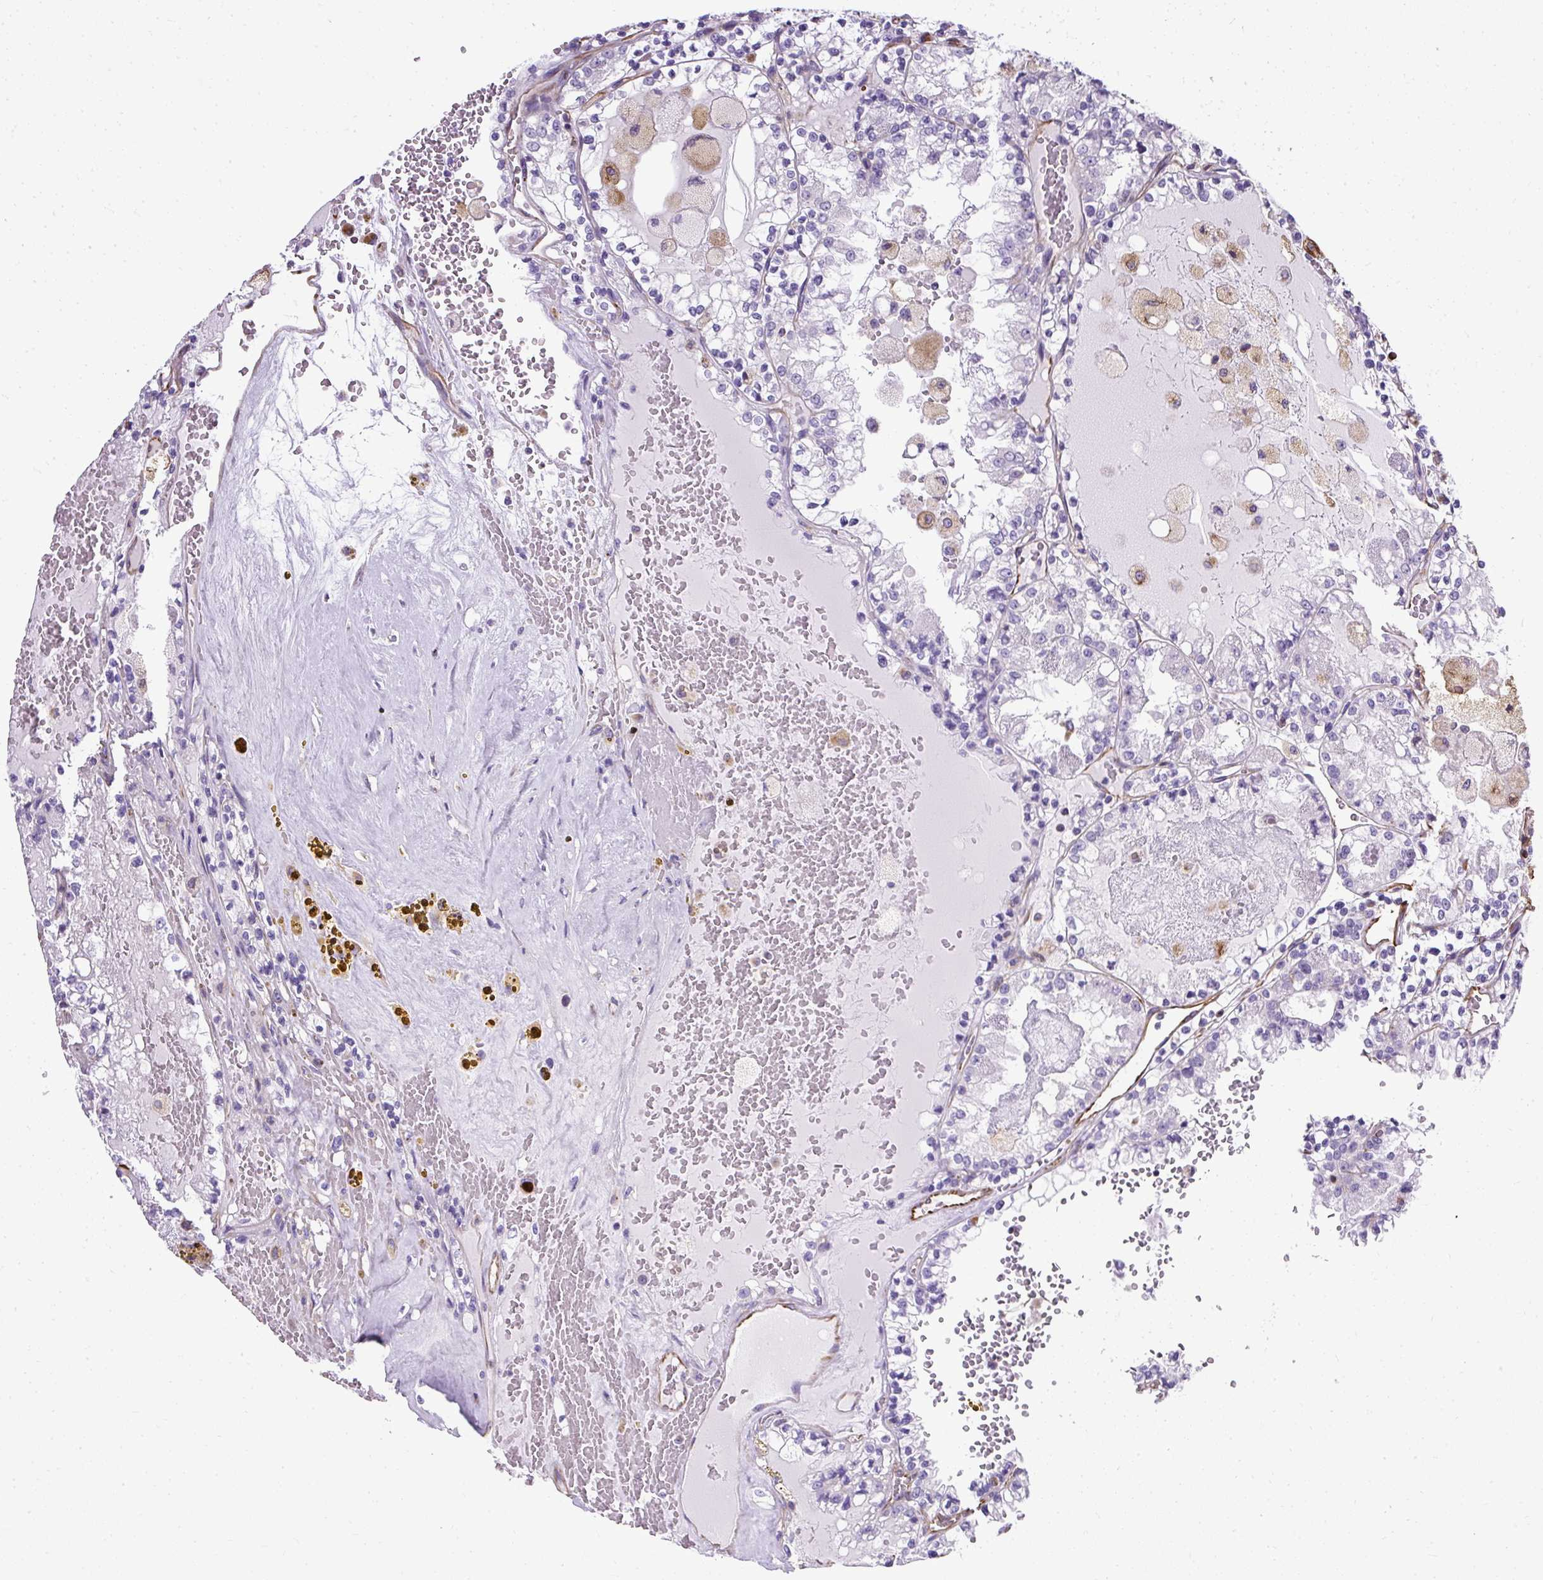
{"staining": {"intensity": "negative", "quantity": "none", "location": "none"}, "tissue": "renal cancer", "cell_type": "Tumor cells", "image_type": "cancer", "snomed": [{"axis": "morphology", "description": "Adenocarcinoma, NOS"}, {"axis": "topography", "description": "Kidney"}], "caption": "Protein analysis of renal cancer reveals no significant staining in tumor cells. Nuclei are stained in blue.", "gene": "PLS1", "patient": {"sex": "female", "age": 56}}